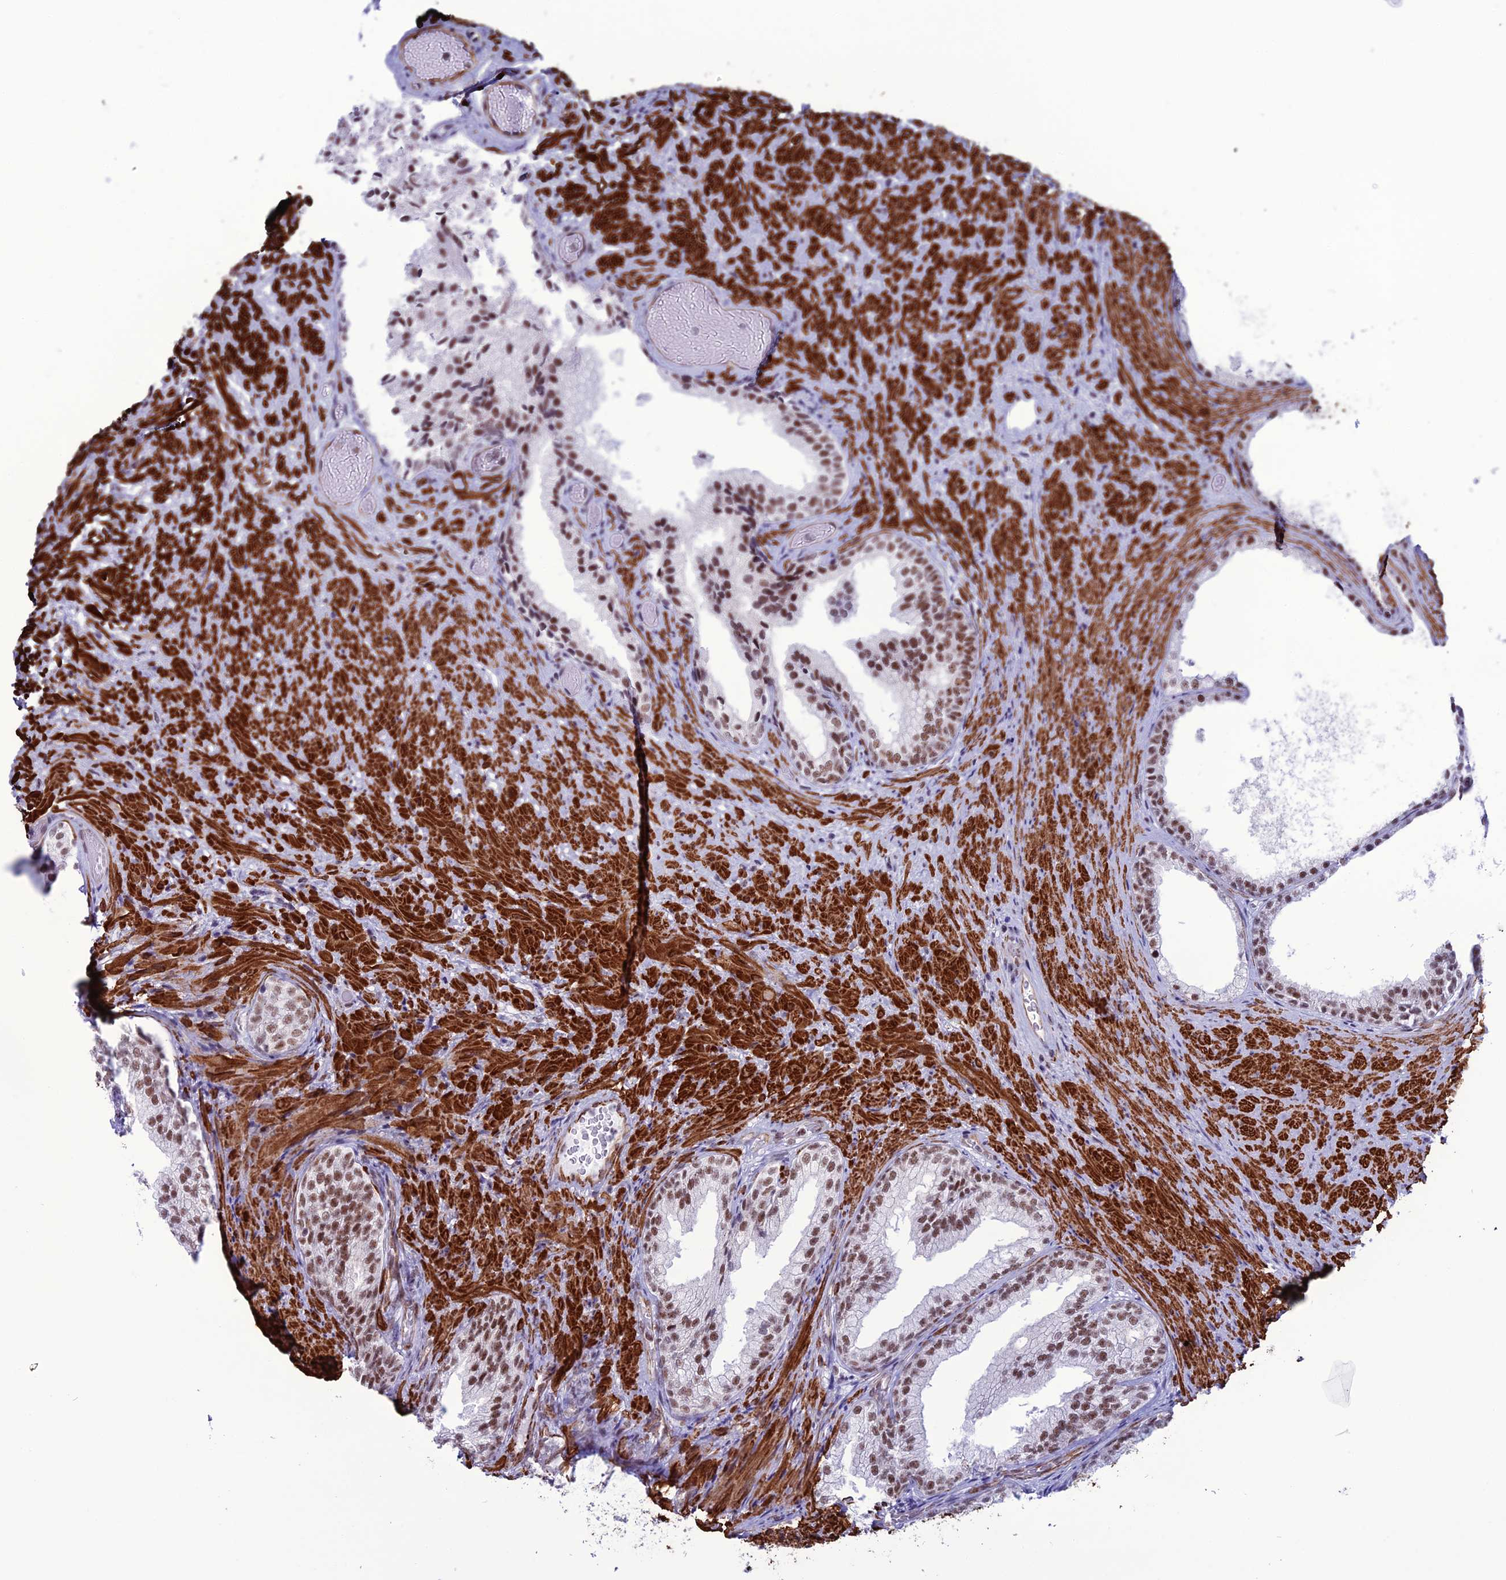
{"staining": {"intensity": "moderate", "quantity": ">75%", "location": "nuclear"}, "tissue": "prostate", "cell_type": "Glandular cells", "image_type": "normal", "snomed": [{"axis": "morphology", "description": "Normal tissue, NOS"}, {"axis": "topography", "description": "Prostate"}], "caption": "Immunohistochemistry of normal human prostate demonstrates medium levels of moderate nuclear expression in approximately >75% of glandular cells.", "gene": "U2AF1", "patient": {"sex": "male", "age": 76}}